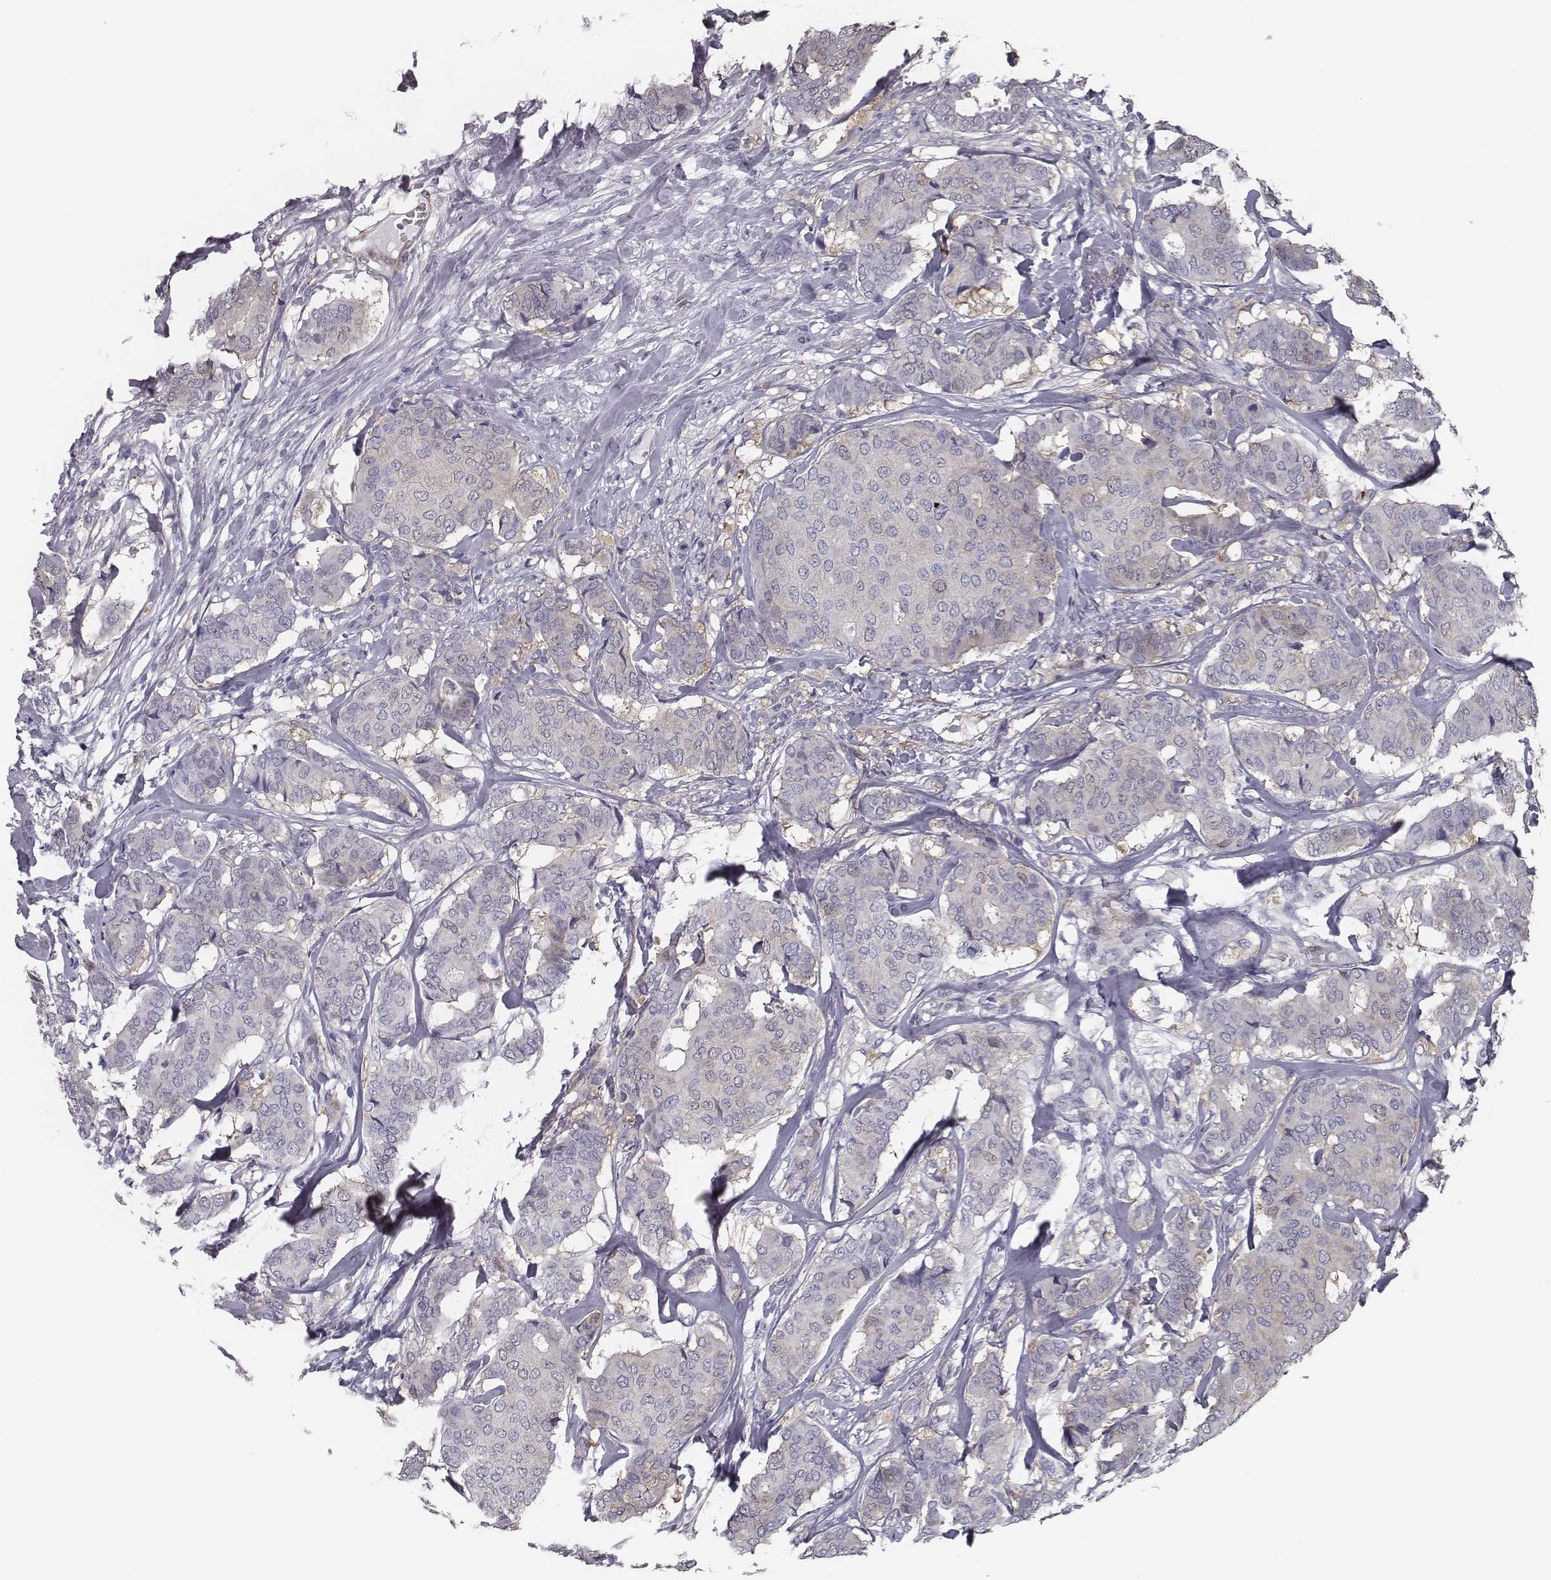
{"staining": {"intensity": "negative", "quantity": "none", "location": "none"}, "tissue": "breast cancer", "cell_type": "Tumor cells", "image_type": "cancer", "snomed": [{"axis": "morphology", "description": "Duct carcinoma"}, {"axis": "topography", "description": "Breast"}], "caption": "Micrograph shows no protein expression in tumor cells of breast cancer (infiltrating ductal carcinoma) tissue.", "gene": "ISYNA1", "patient": {"sex": "female", "age": 75}}